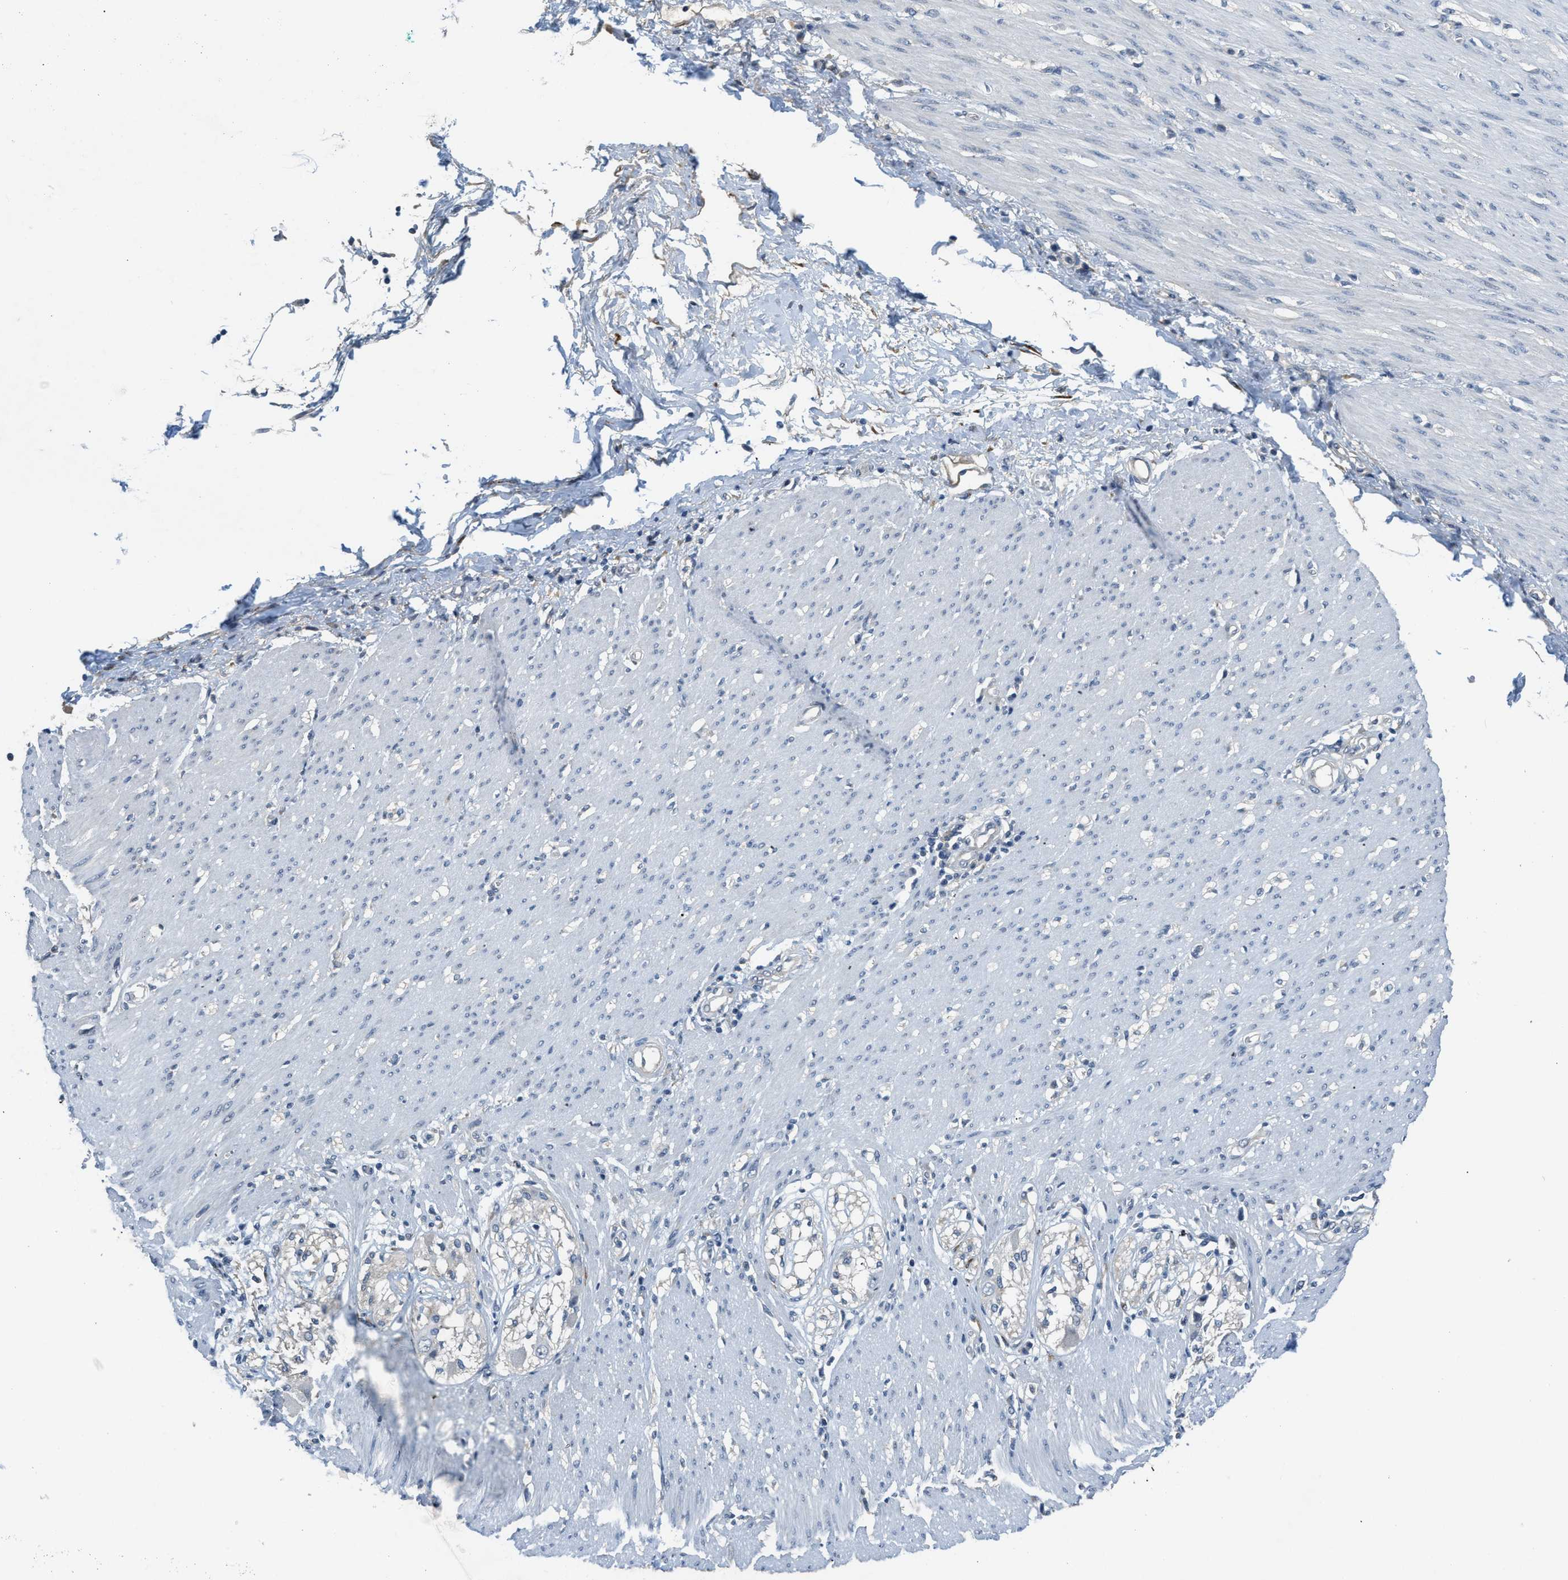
{"staining": {"intensity": "negative", "quantity": "none", "location": "none"}, "tissue": "adipose tissue", "cell_type": "Adipocytes", "image_type": "normal", "snomed": [{"axis": "morphology", "description": "Normal tissue, NOS"}, {"axis": "morphology", "description": "Adenocarcinoma, NOS"}, {"axis": "topography", "description": "Colon"}, {"axis": "topography", "description": "Peripheral nerve tissue"}], "caption": "There is no significant positivity in adipocytes of adipose tissue. (DAB immunohistochemistry visualized using brightfield microscopy, high magnification).", "gene": "TMEM154", "patient": {"sex": "male", "age": 14}}